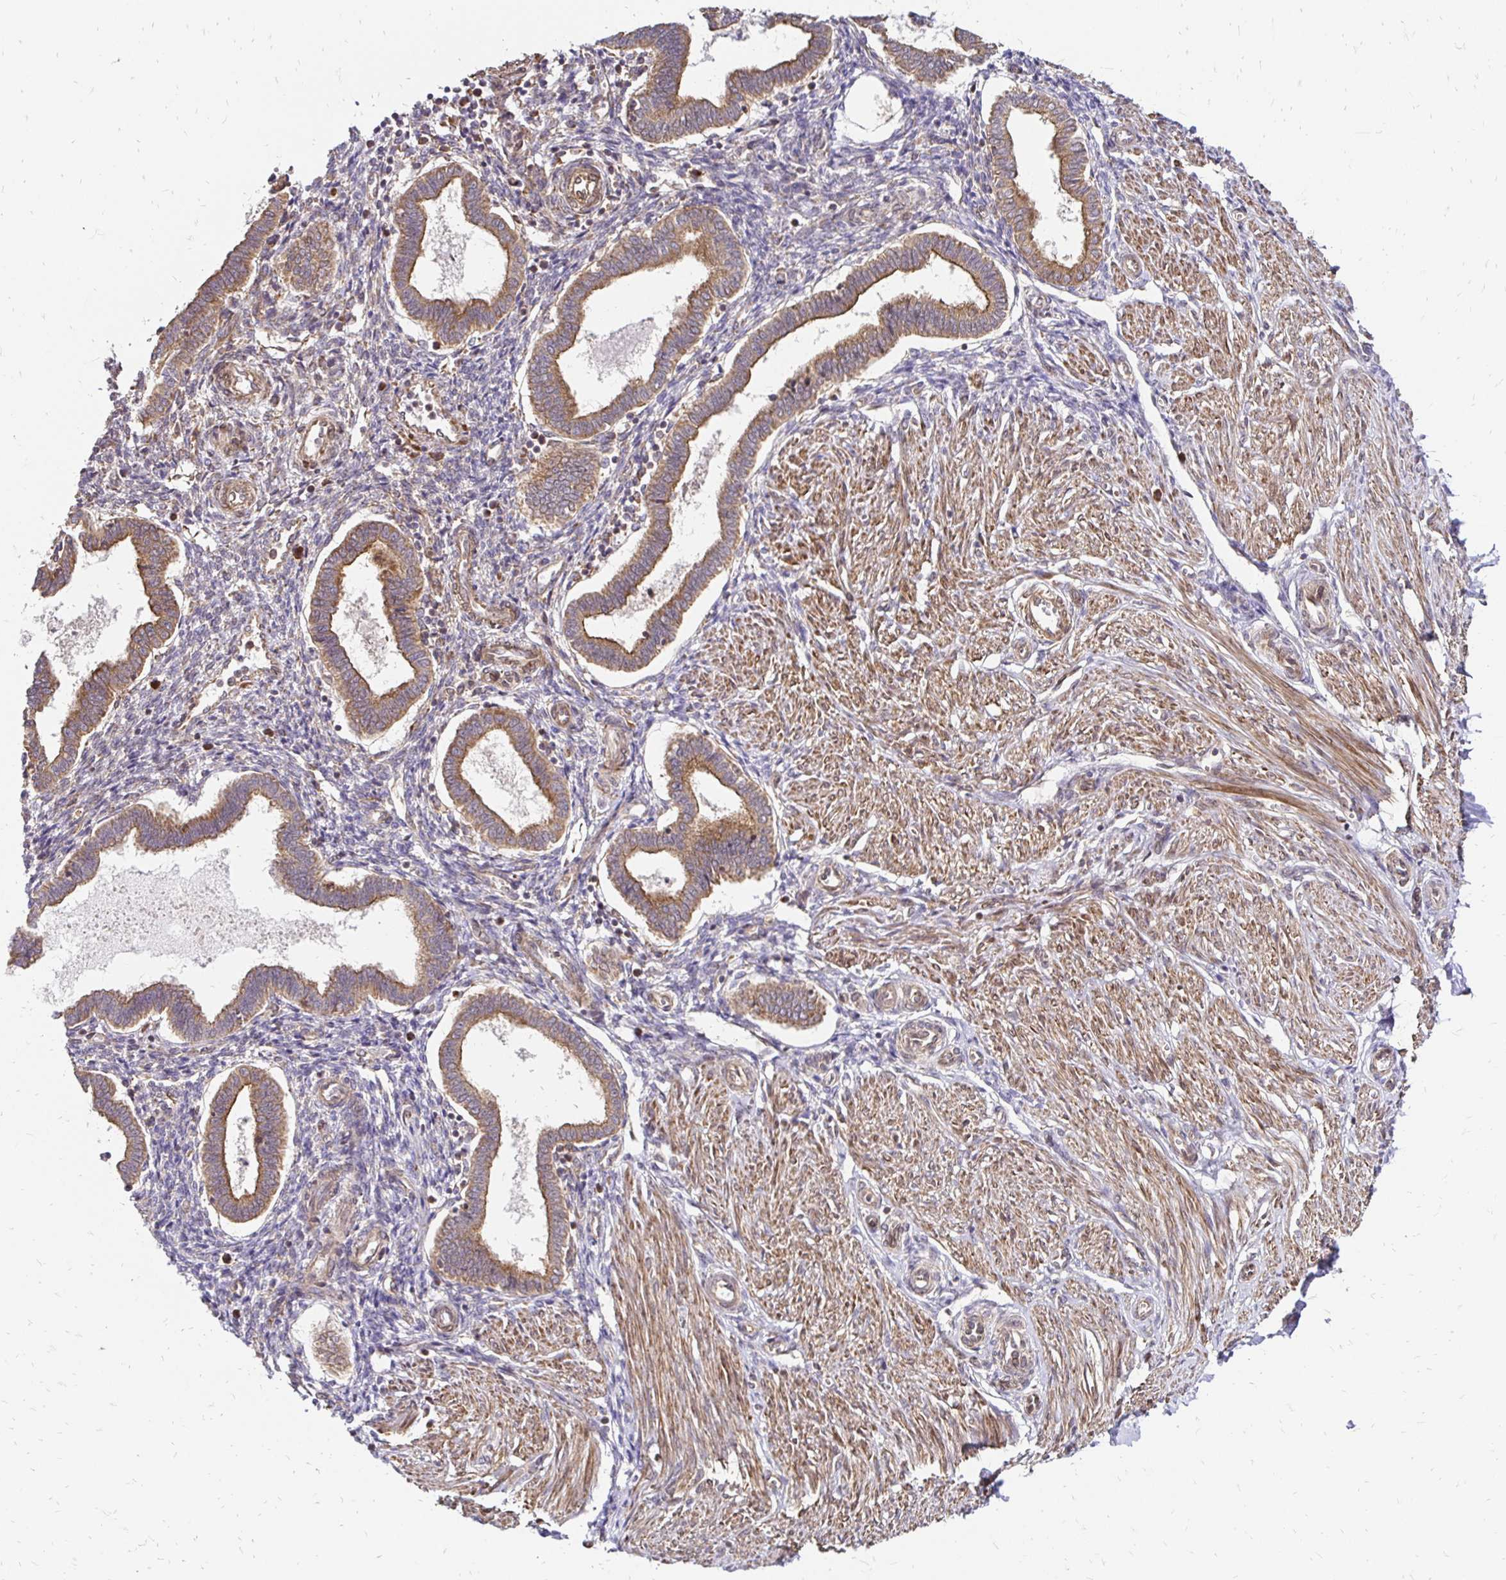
{"staining": {"intensity": "weak", "quantity": "25%-75%", "location": "cytoplasmic/membranous"}, "tissue": "endometrium", "cell_type": "Cells in endometrial stroma", "image_type": "normal", "snomed": [{"axis": "morphology", "description": "Normal tissue, NOS"}, {"axis": "topography", "description": "Endometrium"}], "caption": "The photomicrograph shows immunohistochemical staining of benign endometrium. There is weak cytoplasmic/membranous expression is appreciated in approximately 25%-75% of cells in endometrial stroma.", "gene": "ZW10", "patient": {"sex": "female", "age": 24}}